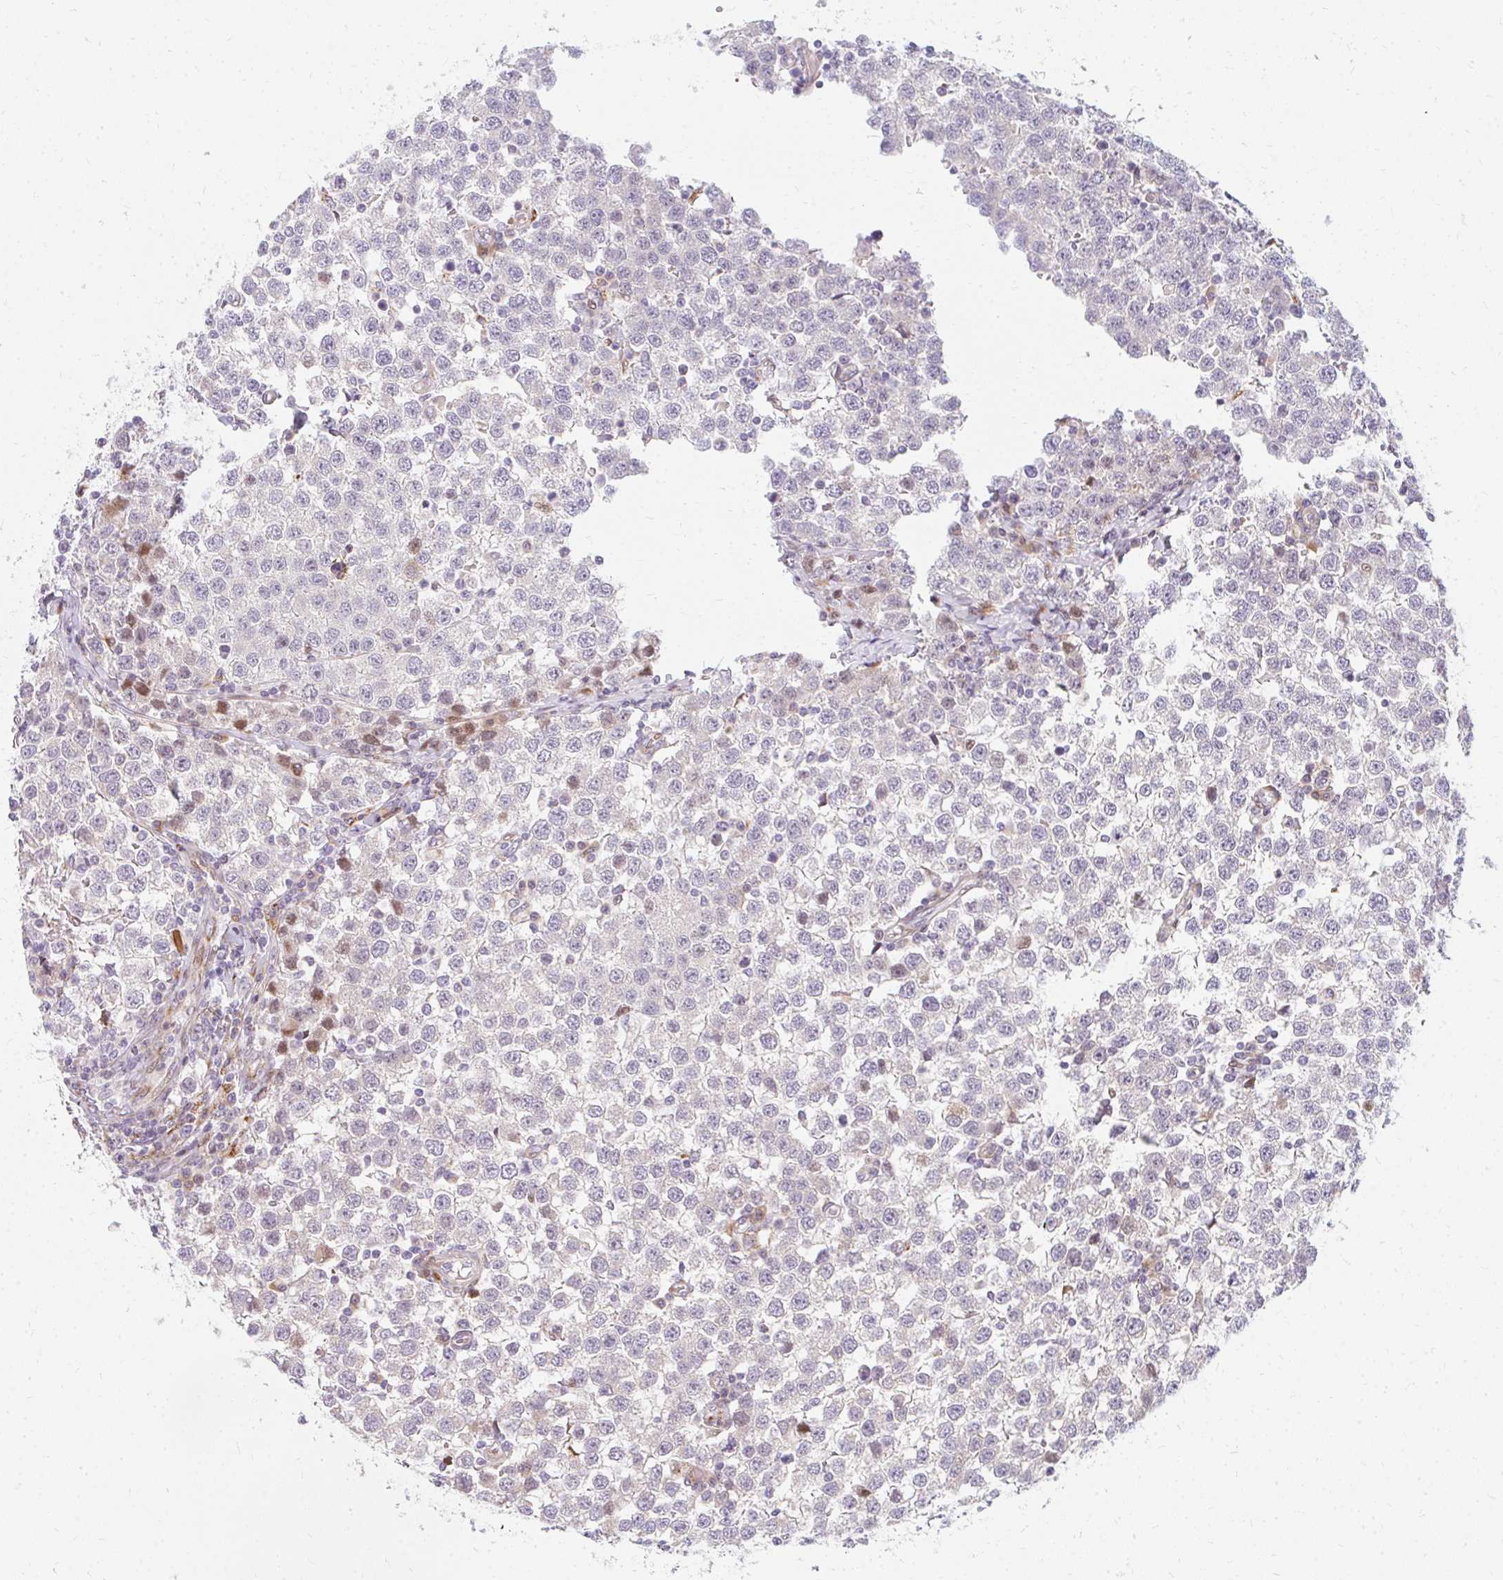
{"staining": {"intensity": "negative", "quantity": "none", "location": "none"}, "tissue": "testis cancer", "cell_type": "Tumor cells", "image_type": "cancer", "snomed": [{"axis": "morphology", "description": "Seminoma, NOS"}, {"axis": "topography", "description": "Testis"}], "caption": "An image of human testis seminoma is negative for staining in tumor cells.", "gene": "PLA2G5", "patient": {"sex": "male", "age": 34}}